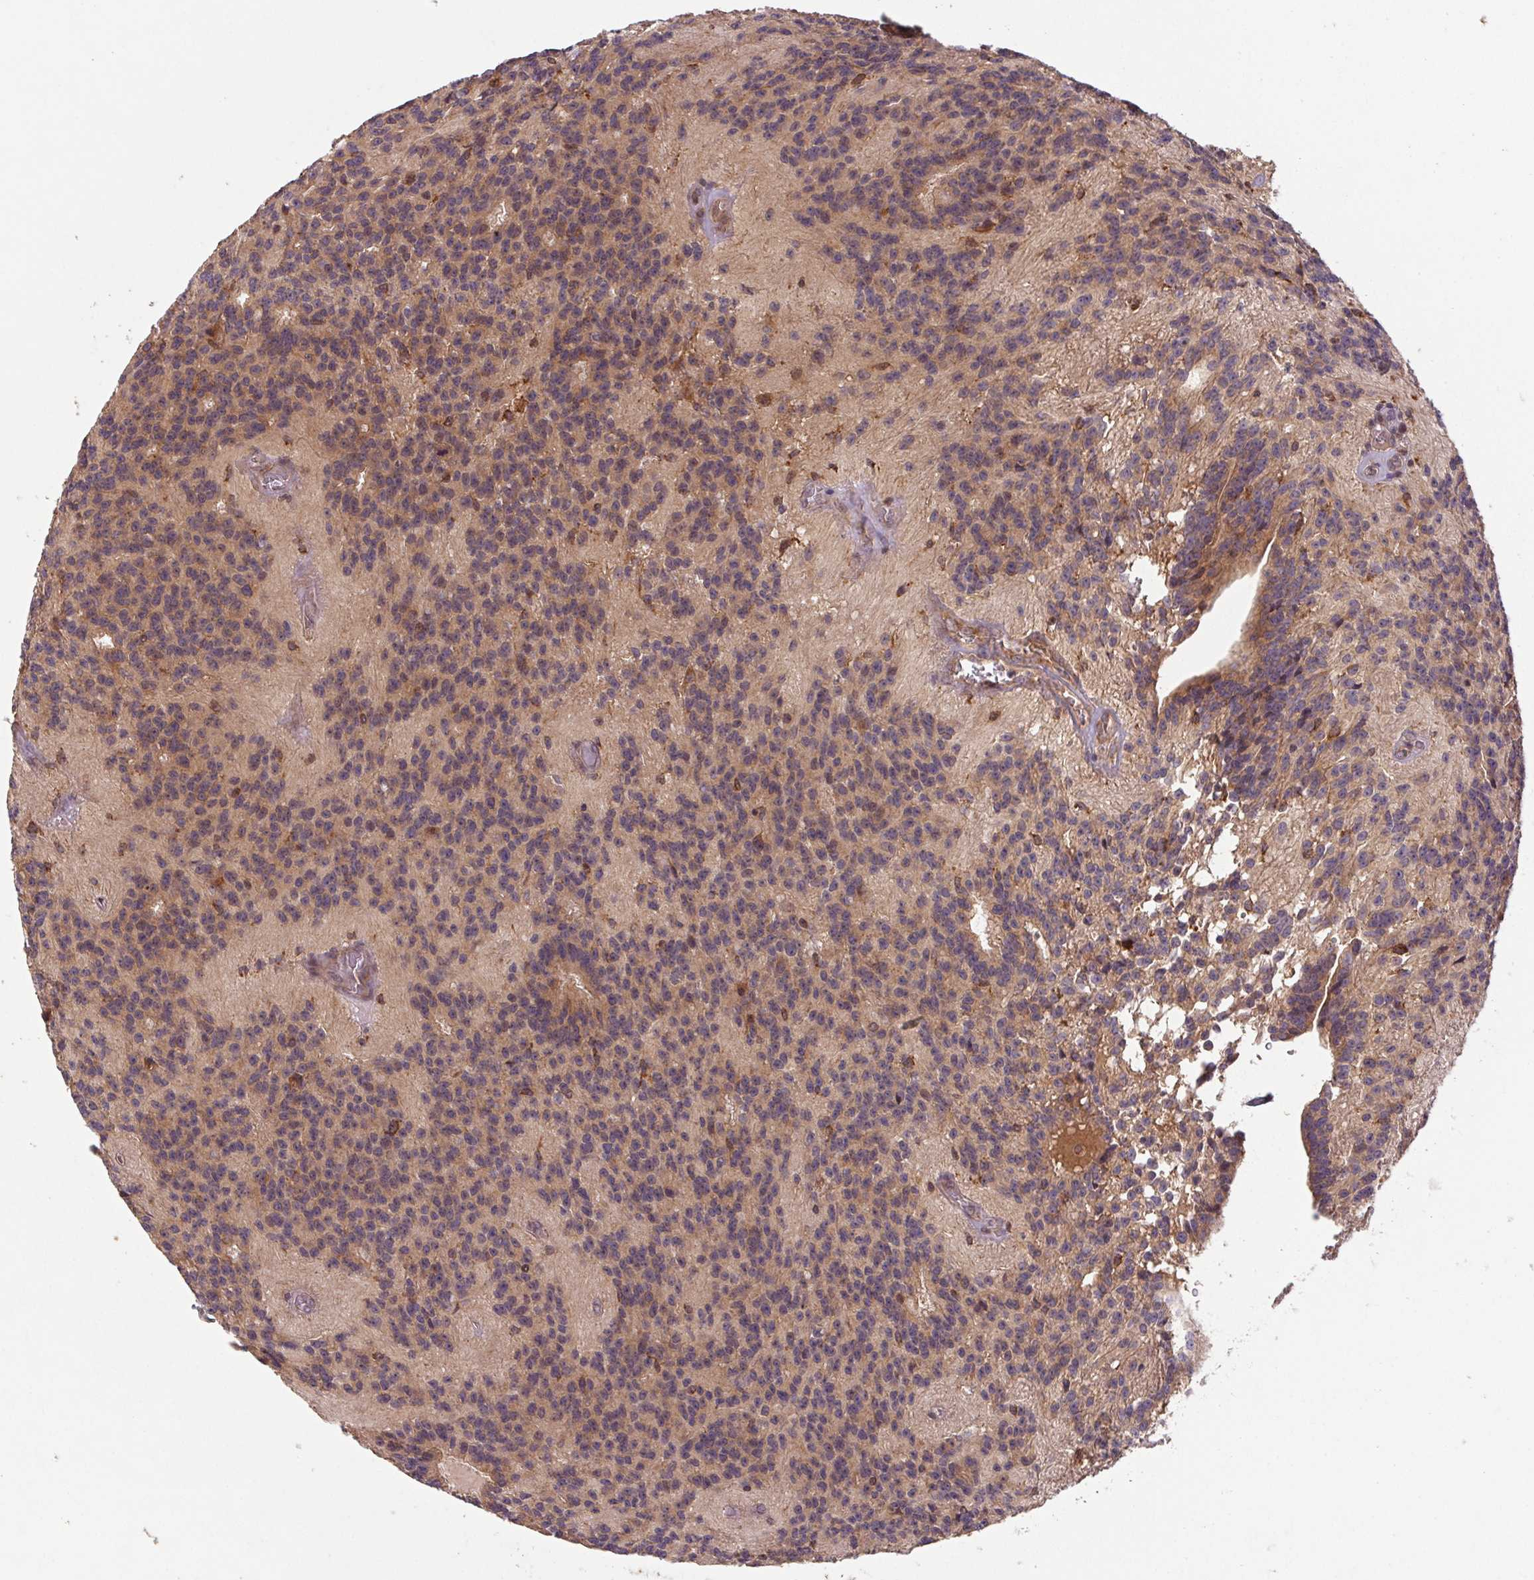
{"staining": {"intensity": "weak", "quantity": "<25%", "location": "cytoplasmic/membranous"}, "tissue": "glioma", "cell_type": "Tumor cells", "image_type": "cancer", "snomed": [{"axis": "morphology", "description": "Glioma, malignant, Low grade"}, {"axis": "topography", "description": "Brain"}], "caption": "IHC photomicrograph of neoplastic tissue: human glioma stained with DAB shows no significant protein staining in tumor cells.", "gene": "MTHFD1", "patient": {"sex": "male", "age": 31}}